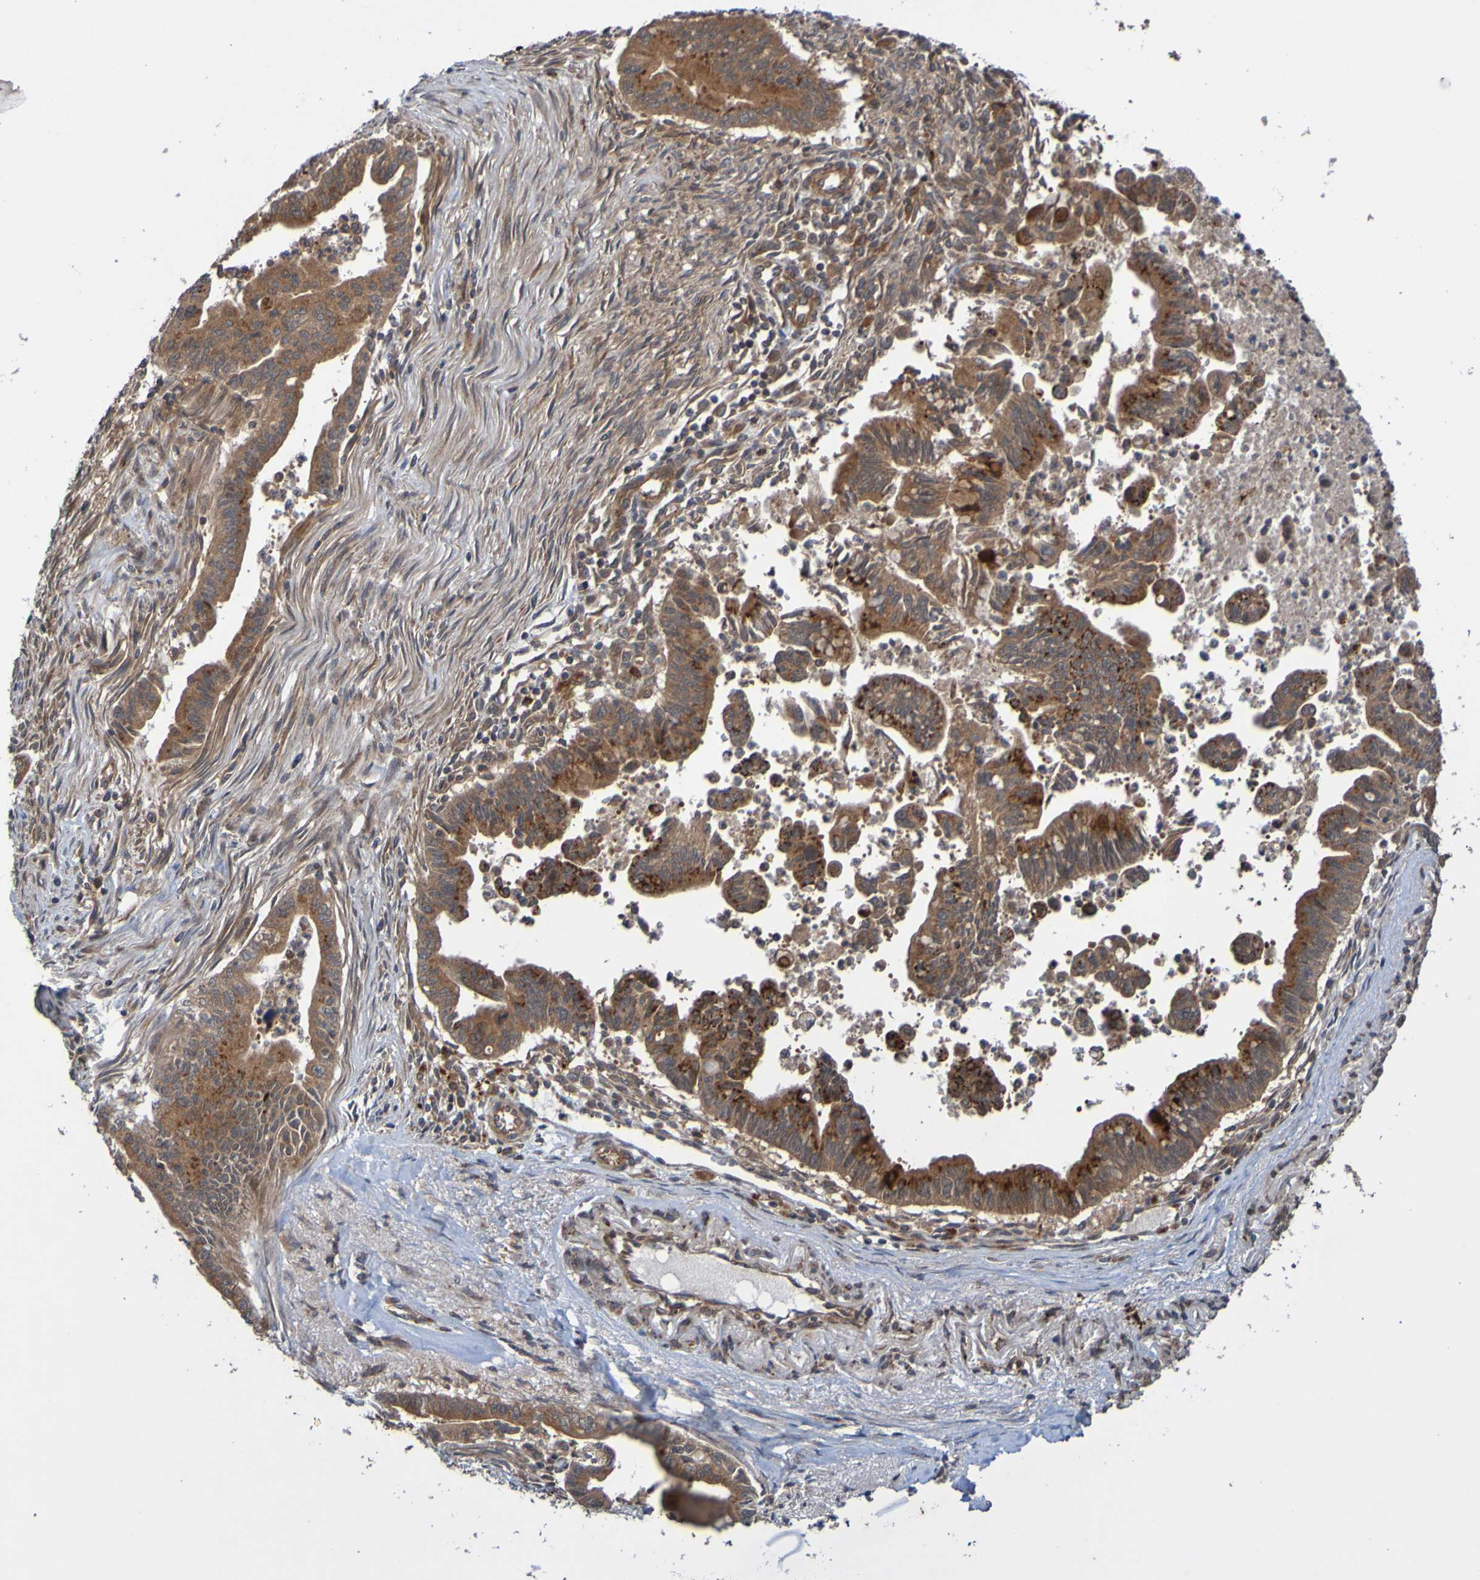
{"staining": {"intensity": "strong", "quantity": ">75%", "location": "cytoplasmic/membranous"}, "tissue": "pancreatic cancer", "cell_type": "Tumor cells", "image_type": "cancer", "snomed": [{"axis": "morphology", "description": "Adenocarcinoma, NOS"}, {"axis": "topography", "description": "Pancreas"}], "caption": "Immunohistochemical staining of human pancreatic adenocarcinoma exhibits strong cytoplasmic/membranous protein expression in approximately >75% of tumor cells.", "gene": "UCN", "patient": {"sex": "male", "age": 70}}